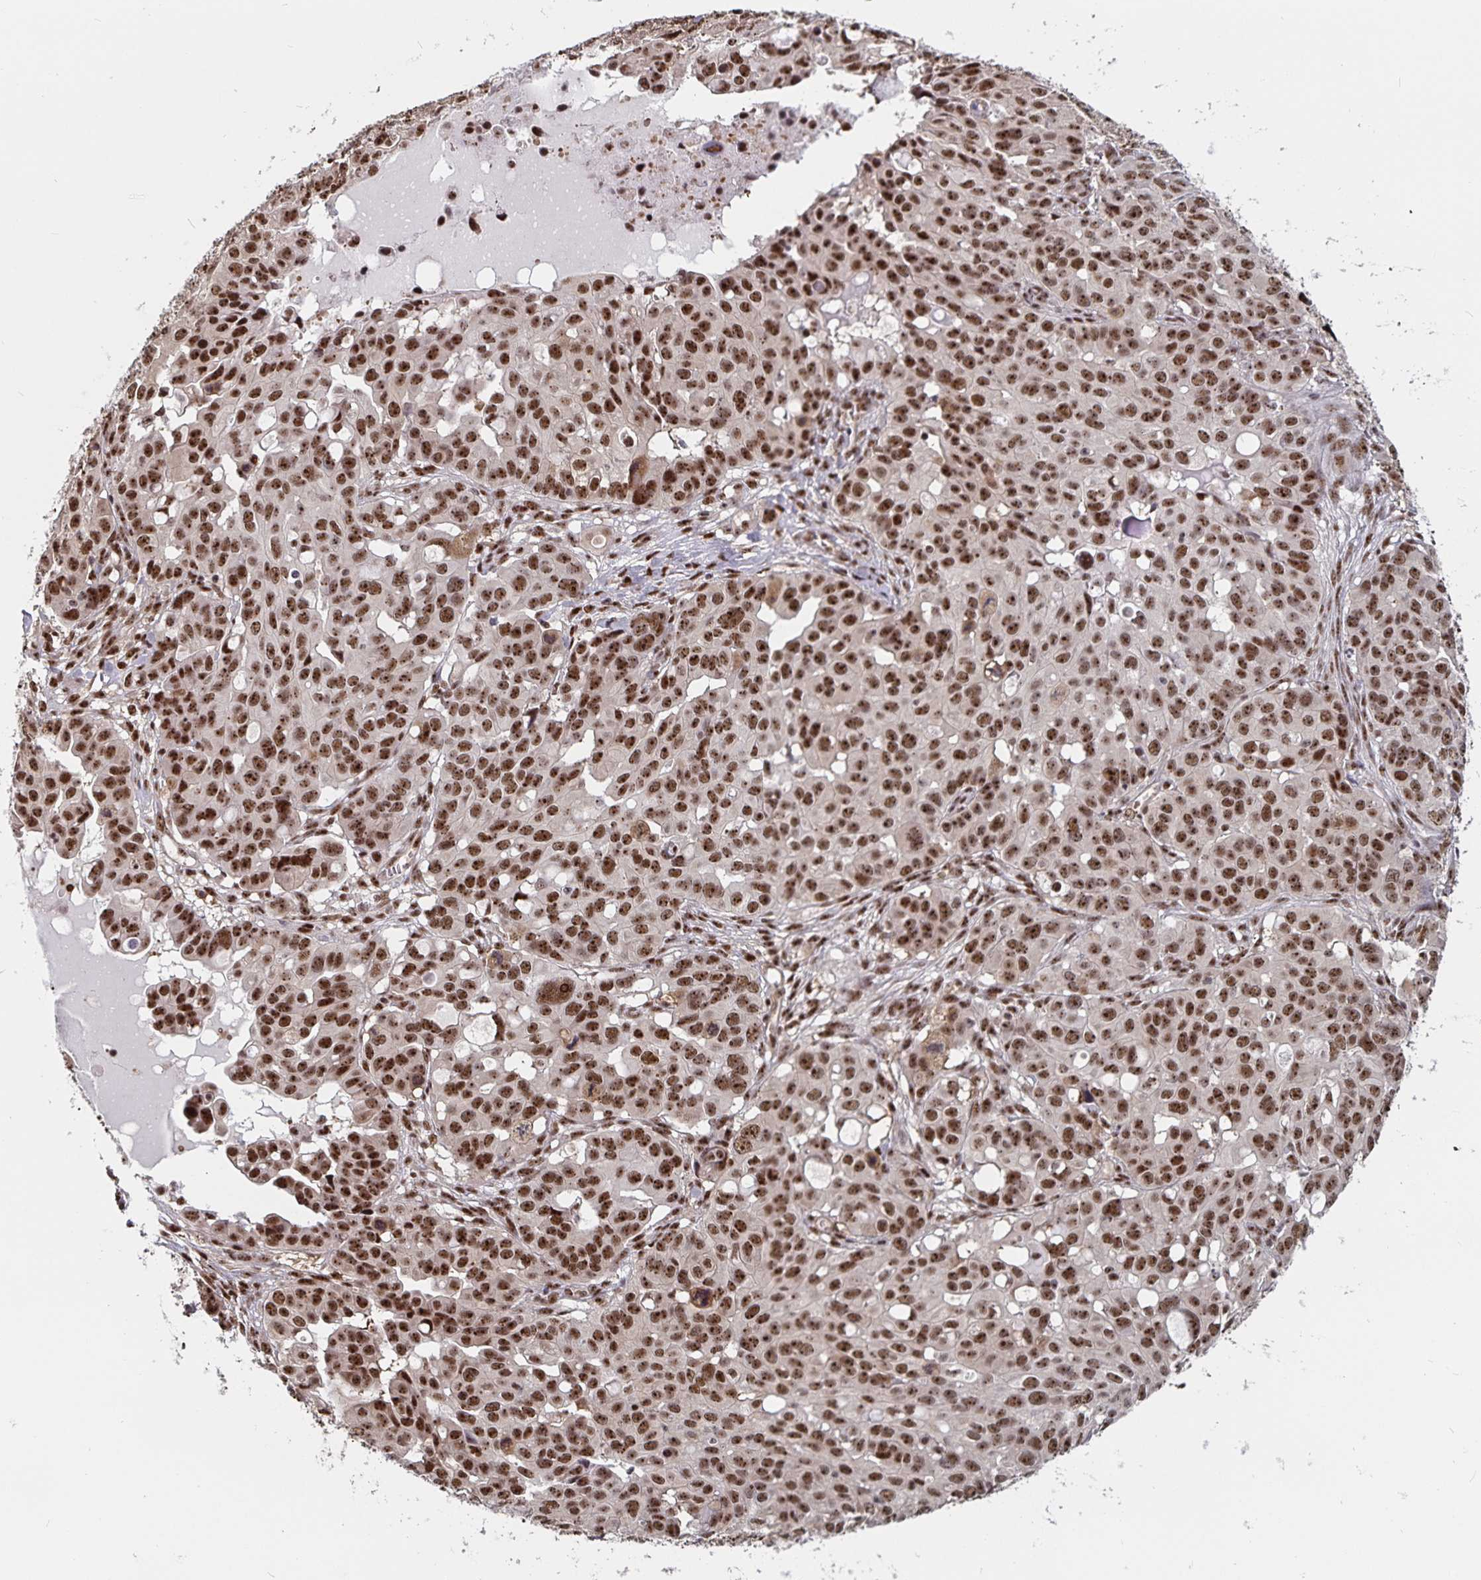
{"staining": {"intensity": "strong", "quantity": ">75%", "location": "nuclear"}, "tissue": "ovarian cancer", "cell_type": "Tumor cells", "image_type": "cancer", "snomed": [{"axis": "morphology", "description": "Carcinoma, endometroid"}, {"axis": "topography", "description": "Ovary"}], "caption": "Ovarian cancer tissue shows strong nuclear expression in about >75% of tumor cells", "gene": "LAS1L", "patient": {"sex": "female", "age": 78}}